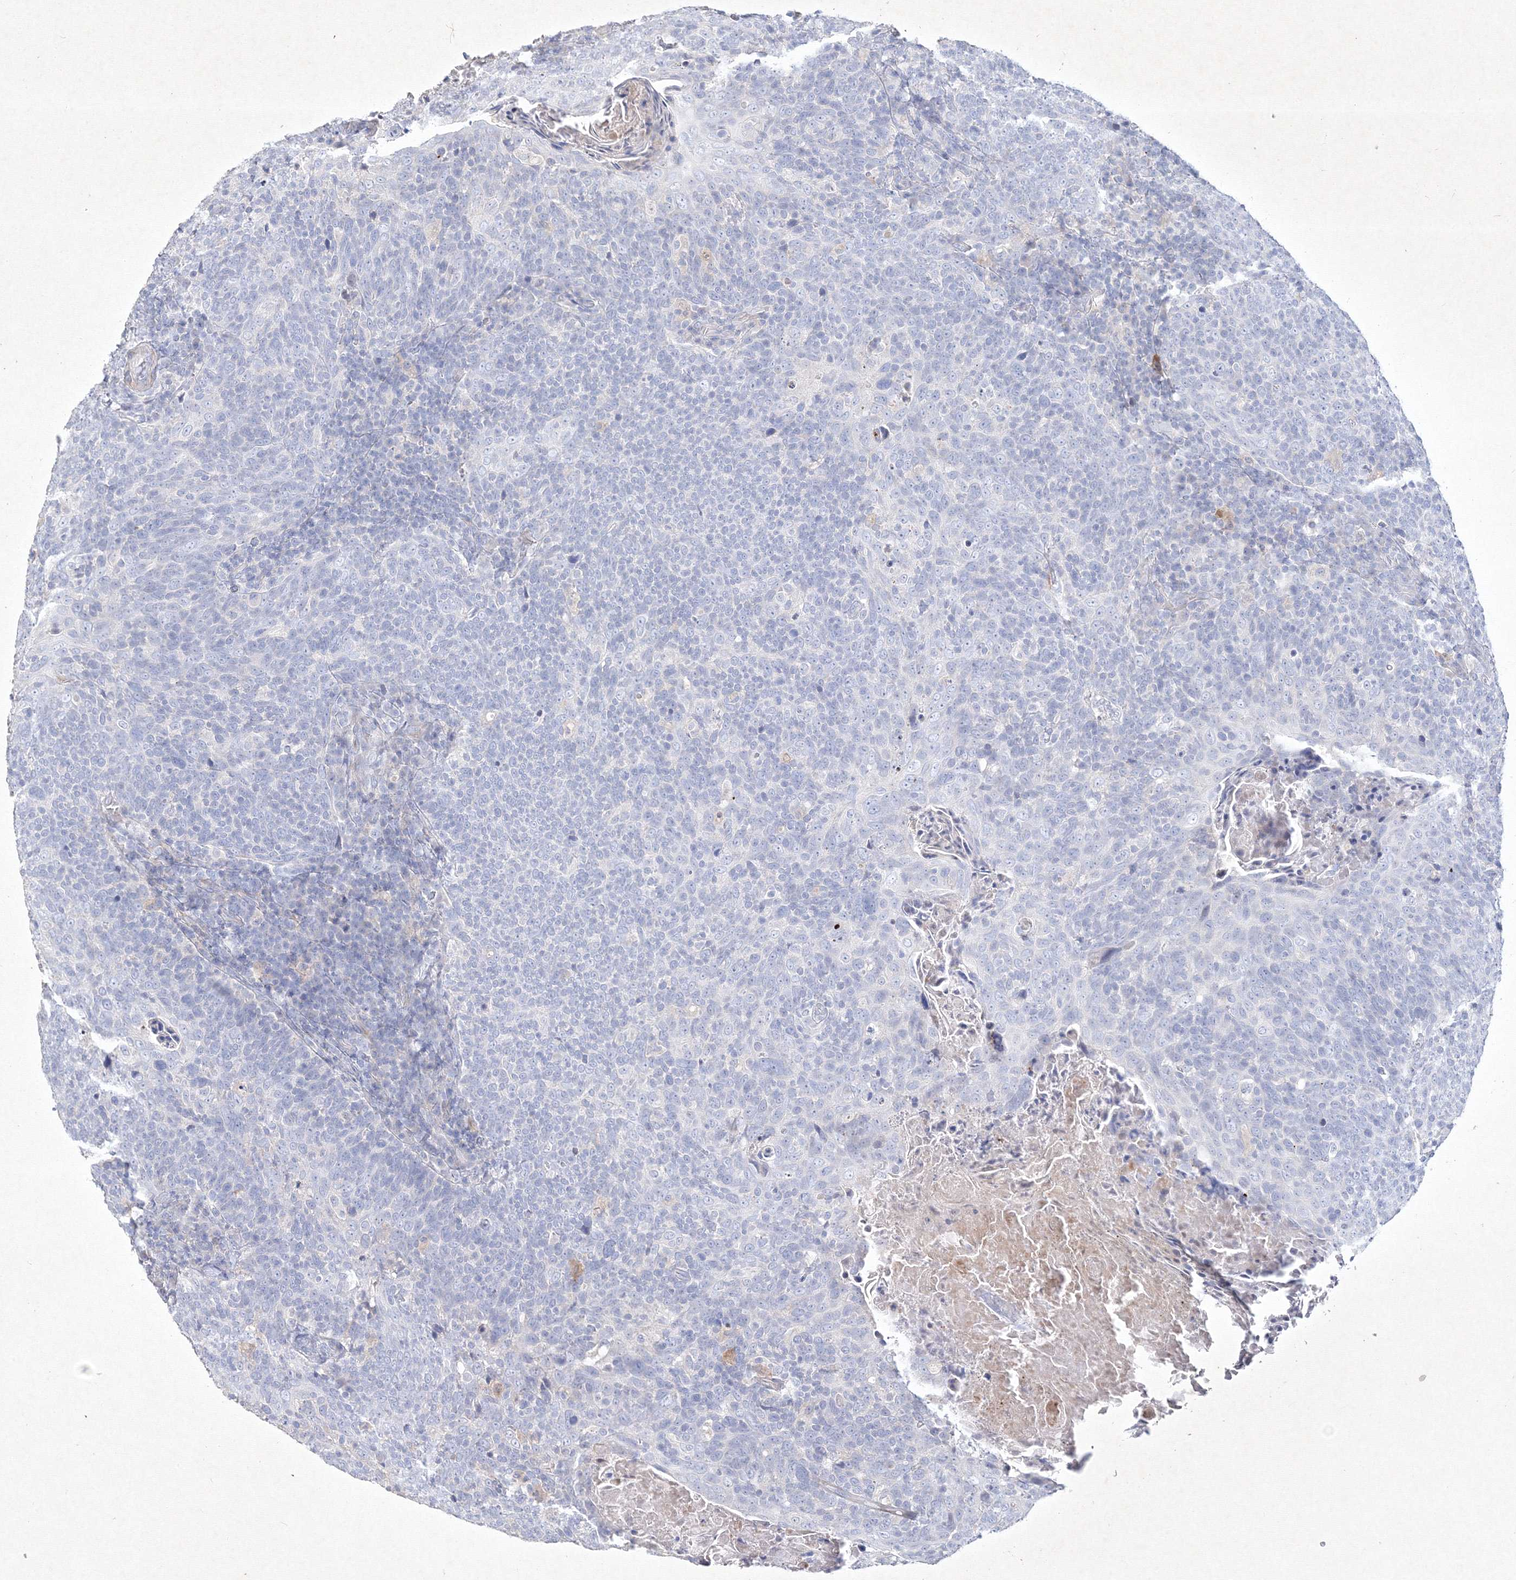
{"staining": {"intensity": "negative", "quantity": "none", "location": "none"}, "tissue": "head and neck cancer", "cell_type": "Tumor cells", "image_type": "cancer", "snomed": [{"axis": "morphology", "description": "Squamous cell carcinoma, NOS"}, {"axis": "morphology", "description": "Squamous cell carcinoma, metastatic, NOS"}, {"axis": "topography", "description": "Lymph node"}, {"axis": "topography", "description": "Head-Neck"}], "caption": "Tumor cells are negative for brown protein staining in head and neck cancer (squamous cell carcinoma).", "gene": "CXXC4", "patient": {"sex": "male", "age": 62}}